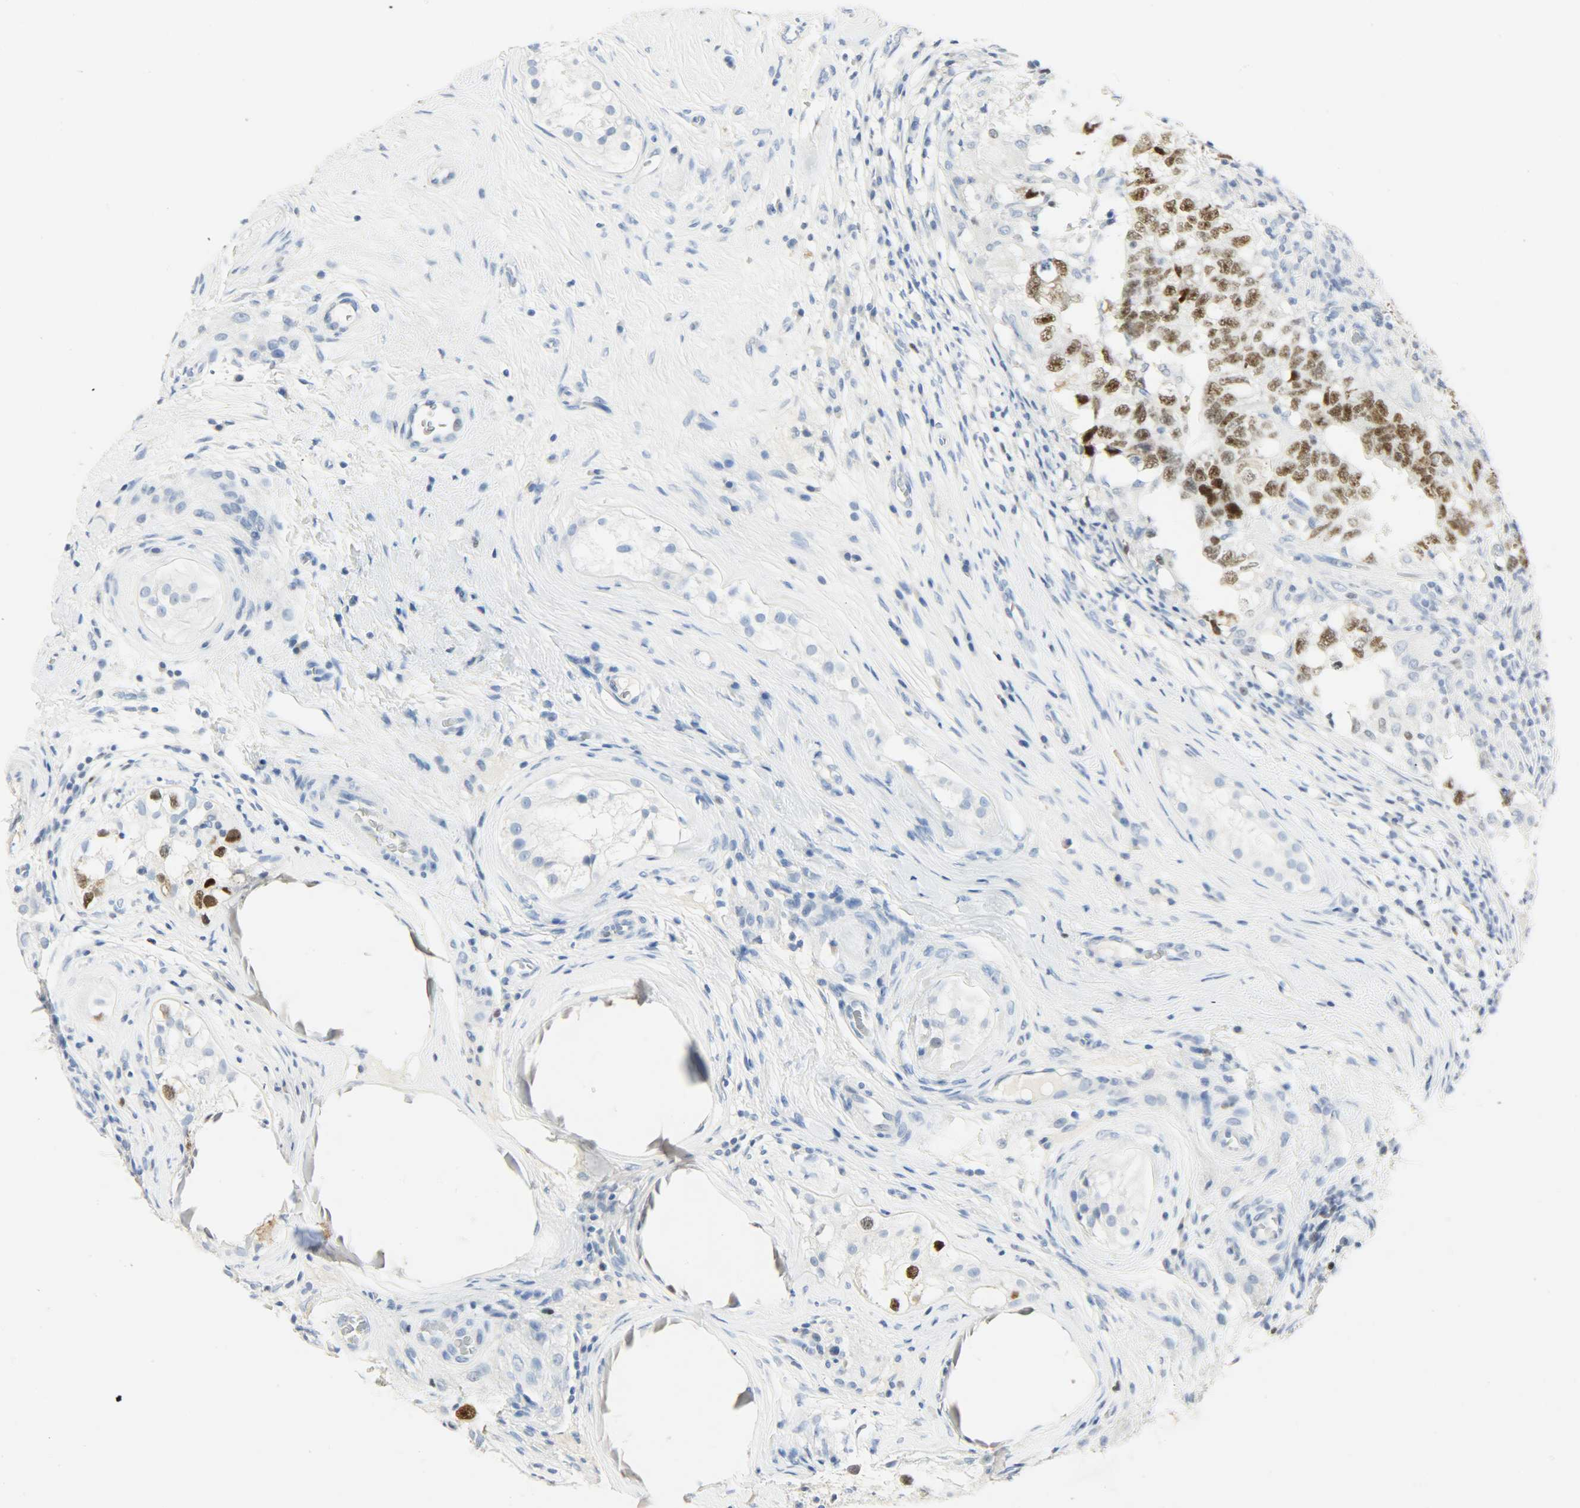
{"staining": {"intensity": "moderate", "quantity": "25%-75%", "location": "nuclear"}, "tissue": "testis cancer", "cell_type": "Tumor cells", "image_type": "cancer", "snomed": [{"axis": "morphology", "description": "Carcinoma, Embryonal, NOS"}, {"axis": "topography", "description": "Testis"}], "caption": "Protein expression analysis of human testis cancer (embryonal carcinoma) reveals moderate nuclear staining in about 25%-75% of tumor cells.", "gene": "HELLS", "patient": {"sex": "male", "age": 21}}